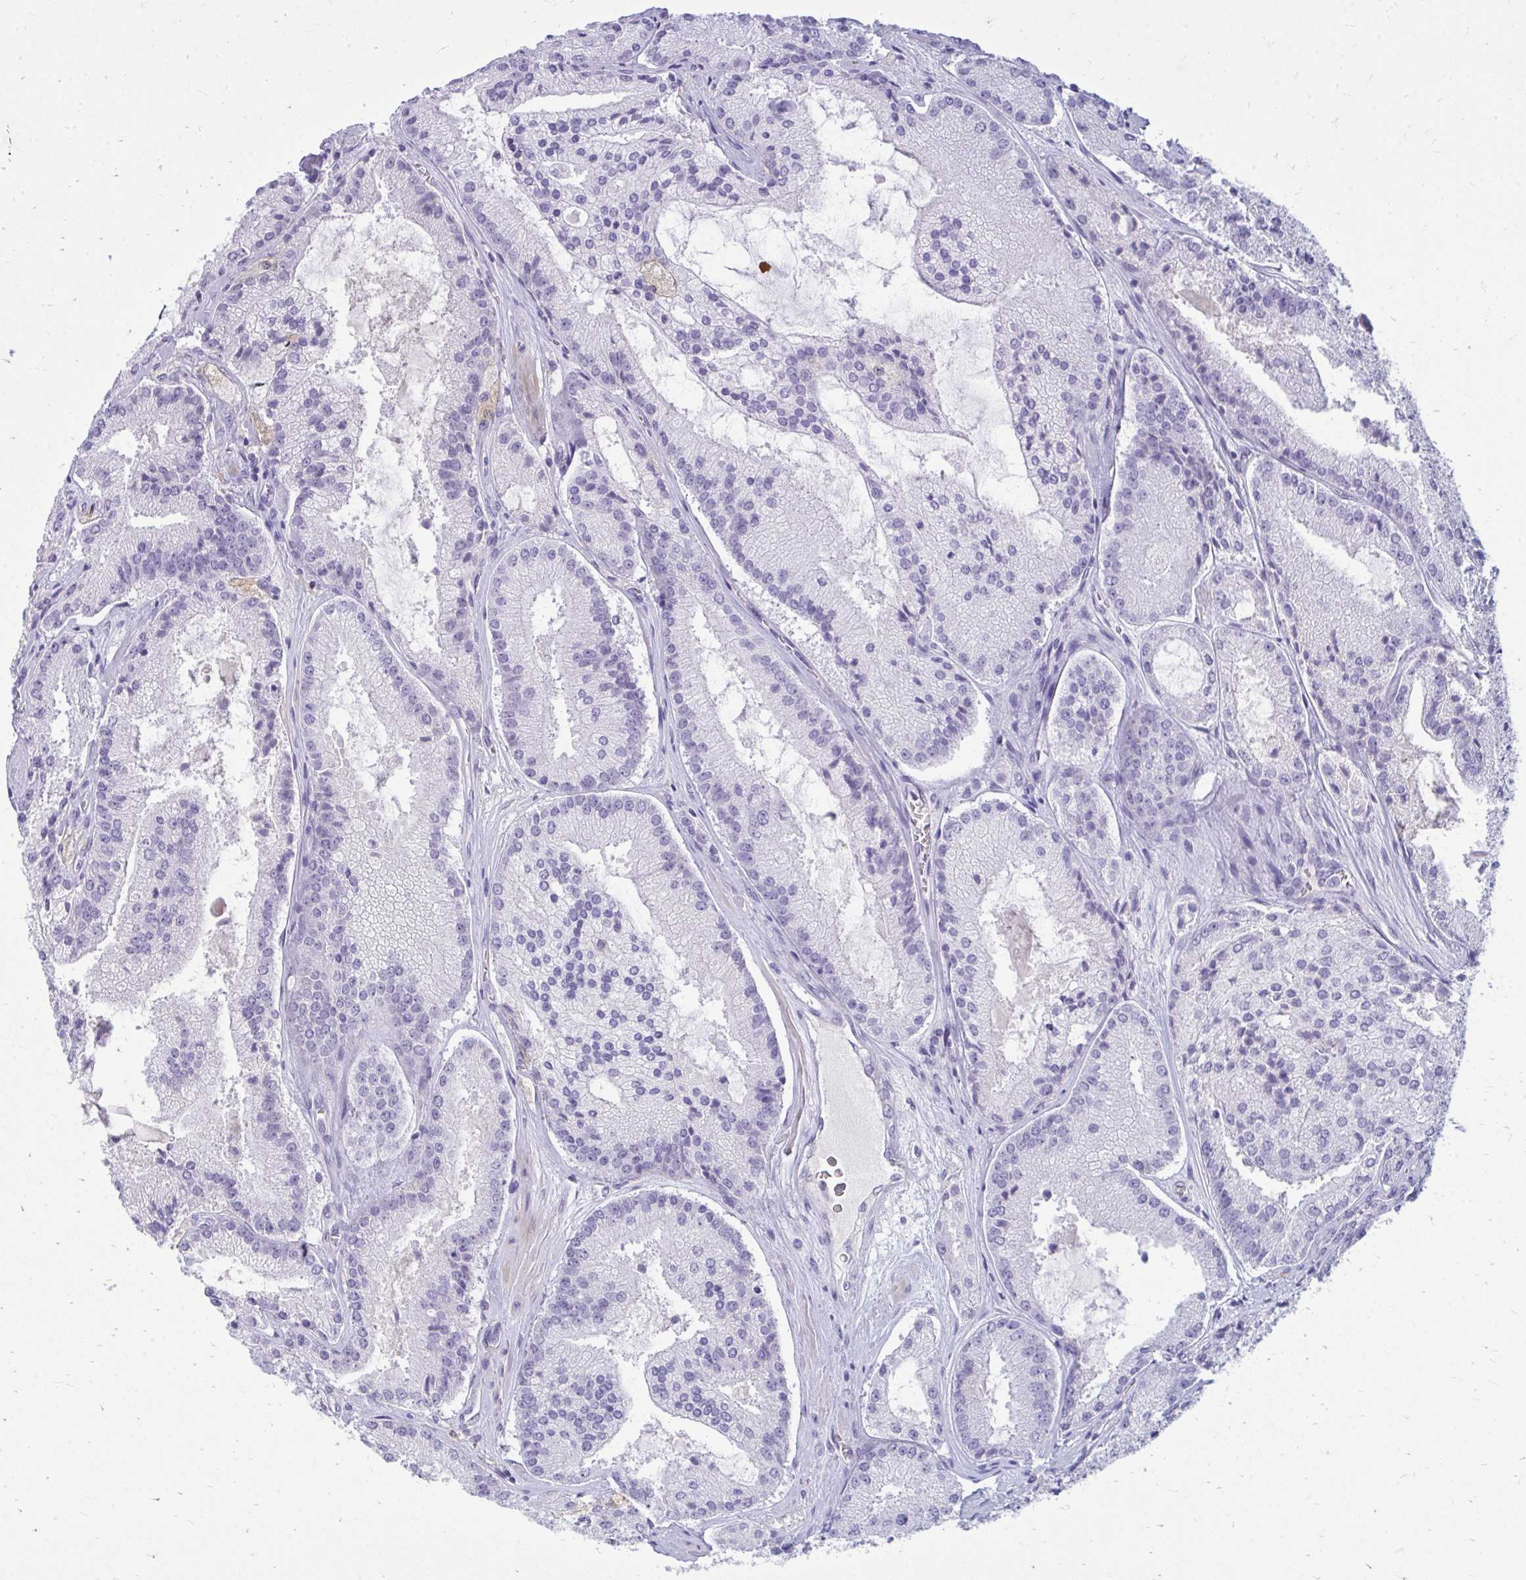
{"staining": {"intensity": "negative", "quantity": "none", "location": "none"}, "tissue": "prostate cancer", "cell_type": "Tumor cells", "image_type": "cancer", "snomed": [{"axis": "morphology", "description": "Adenocarcinoma, High grade"}, {"axis": "topography", "description": "Prostate"}], "caption": "IHC histopathology image of prostate high-grade adenocarcinoma stained for a protein (brown), which demonstrates no staining in tumor cells.", "gene": "FABP3", "patient": {"sex": "male", "age": 73}}